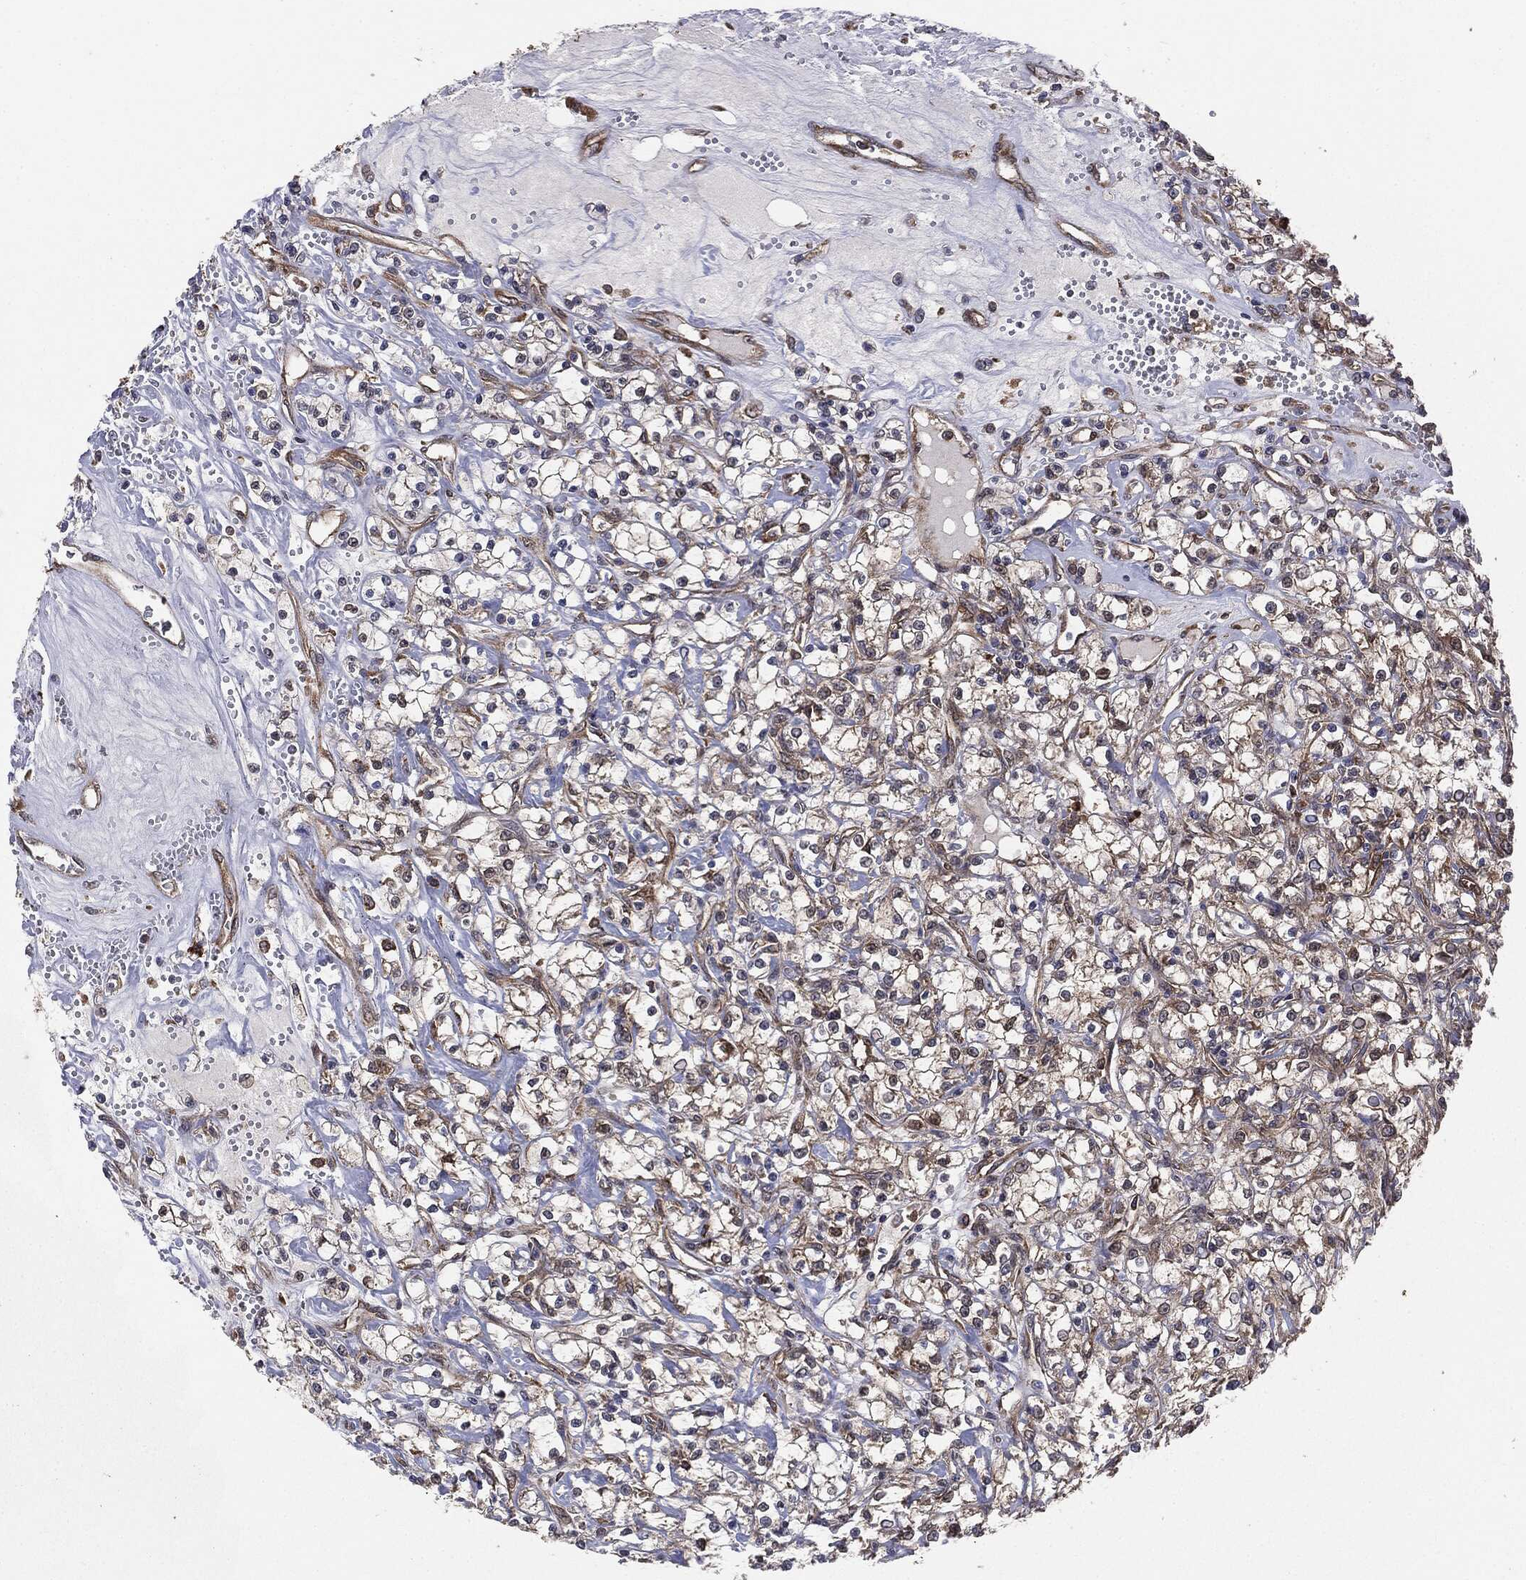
{"staining": {"intensity": "weak", "quantity": "25%-75%", "location": "cytoplasmic/membranous"}, "tissue": "renal cancer", "cell_type": "Tumor cells", "image_type": "cancer", "snomed": [{"axis": "morphology", "description": "Adenocarcinoma, NOS"}, {"axis": "topography", "description": "Kidney"}], "caption": "Weak cytoplasmic/membranous staining for a protein is identified in about 25%-75% of tumor cells of renal cancer using immunohistochemistry (IHC).", "gene": "NME1", "patient": {"sex": "female", "age": 59}}